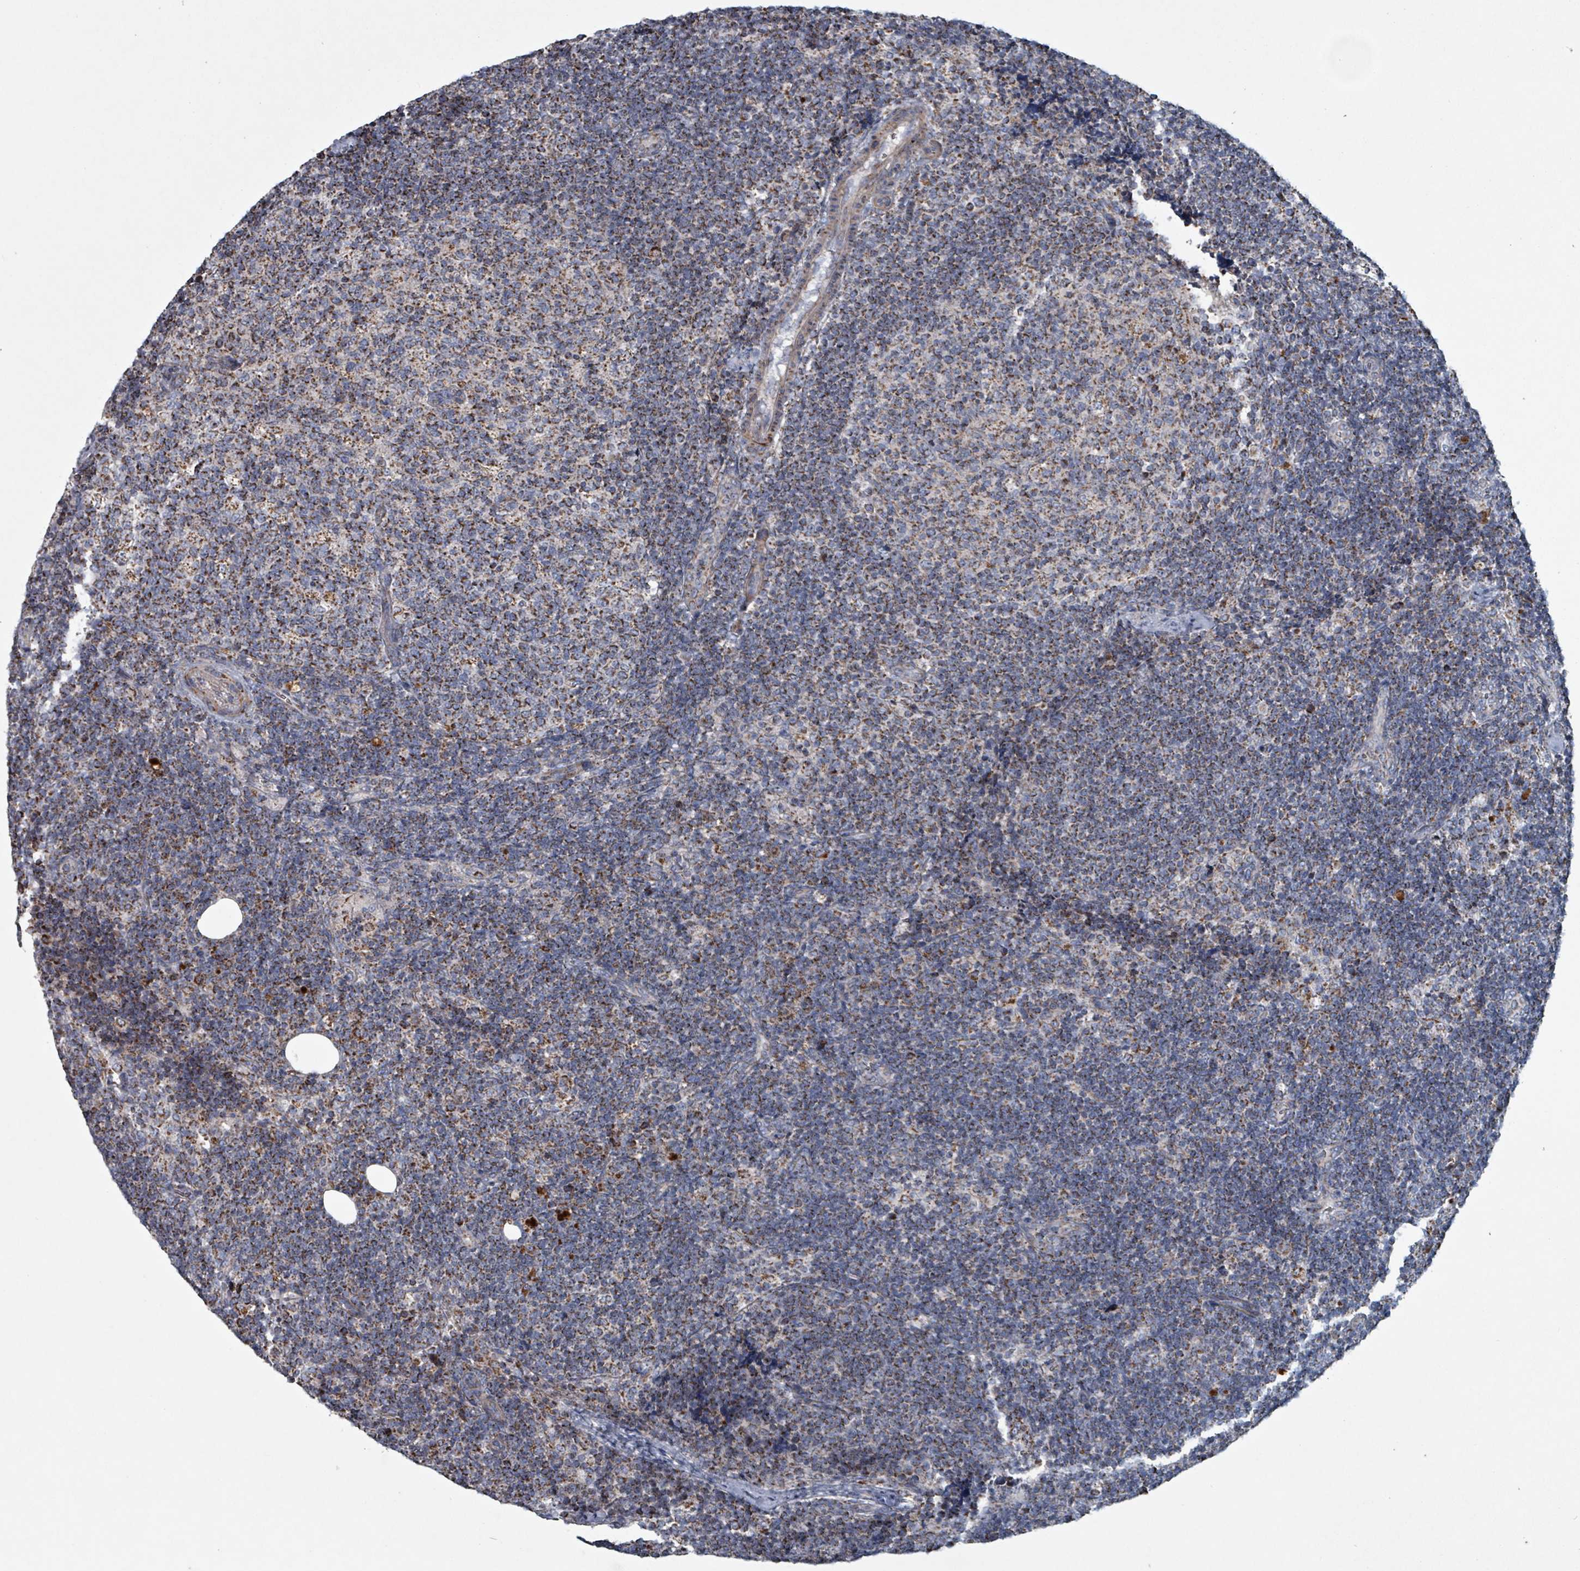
{"staining": {"intensity": "moderate", "quantity": ">75%", "location": "cytoplasmic/membranous"}, "tissue": "lymph node", "cell_type": "Germinal center cells", "image_type": "normal", "snomed": [{"axis": "morphology", "description": "Normal tissue, NOS"}, {"axis": "topography", "description": "Lymph node"}], "caption": "Protein expression analysis of normal human lymph node reveals moderate cytoplasmic/membranous expression in approximately >75% of germinal center cells. The staining was performed using DAB (3,3'-diaminobenzidine) to visualize the protein expression in brown, while the nuclei were stained in blue with hematoxylin (Magnification: 20x).", "gene": "ABHD18", "patient": {"sex": "female", "age": 31}}